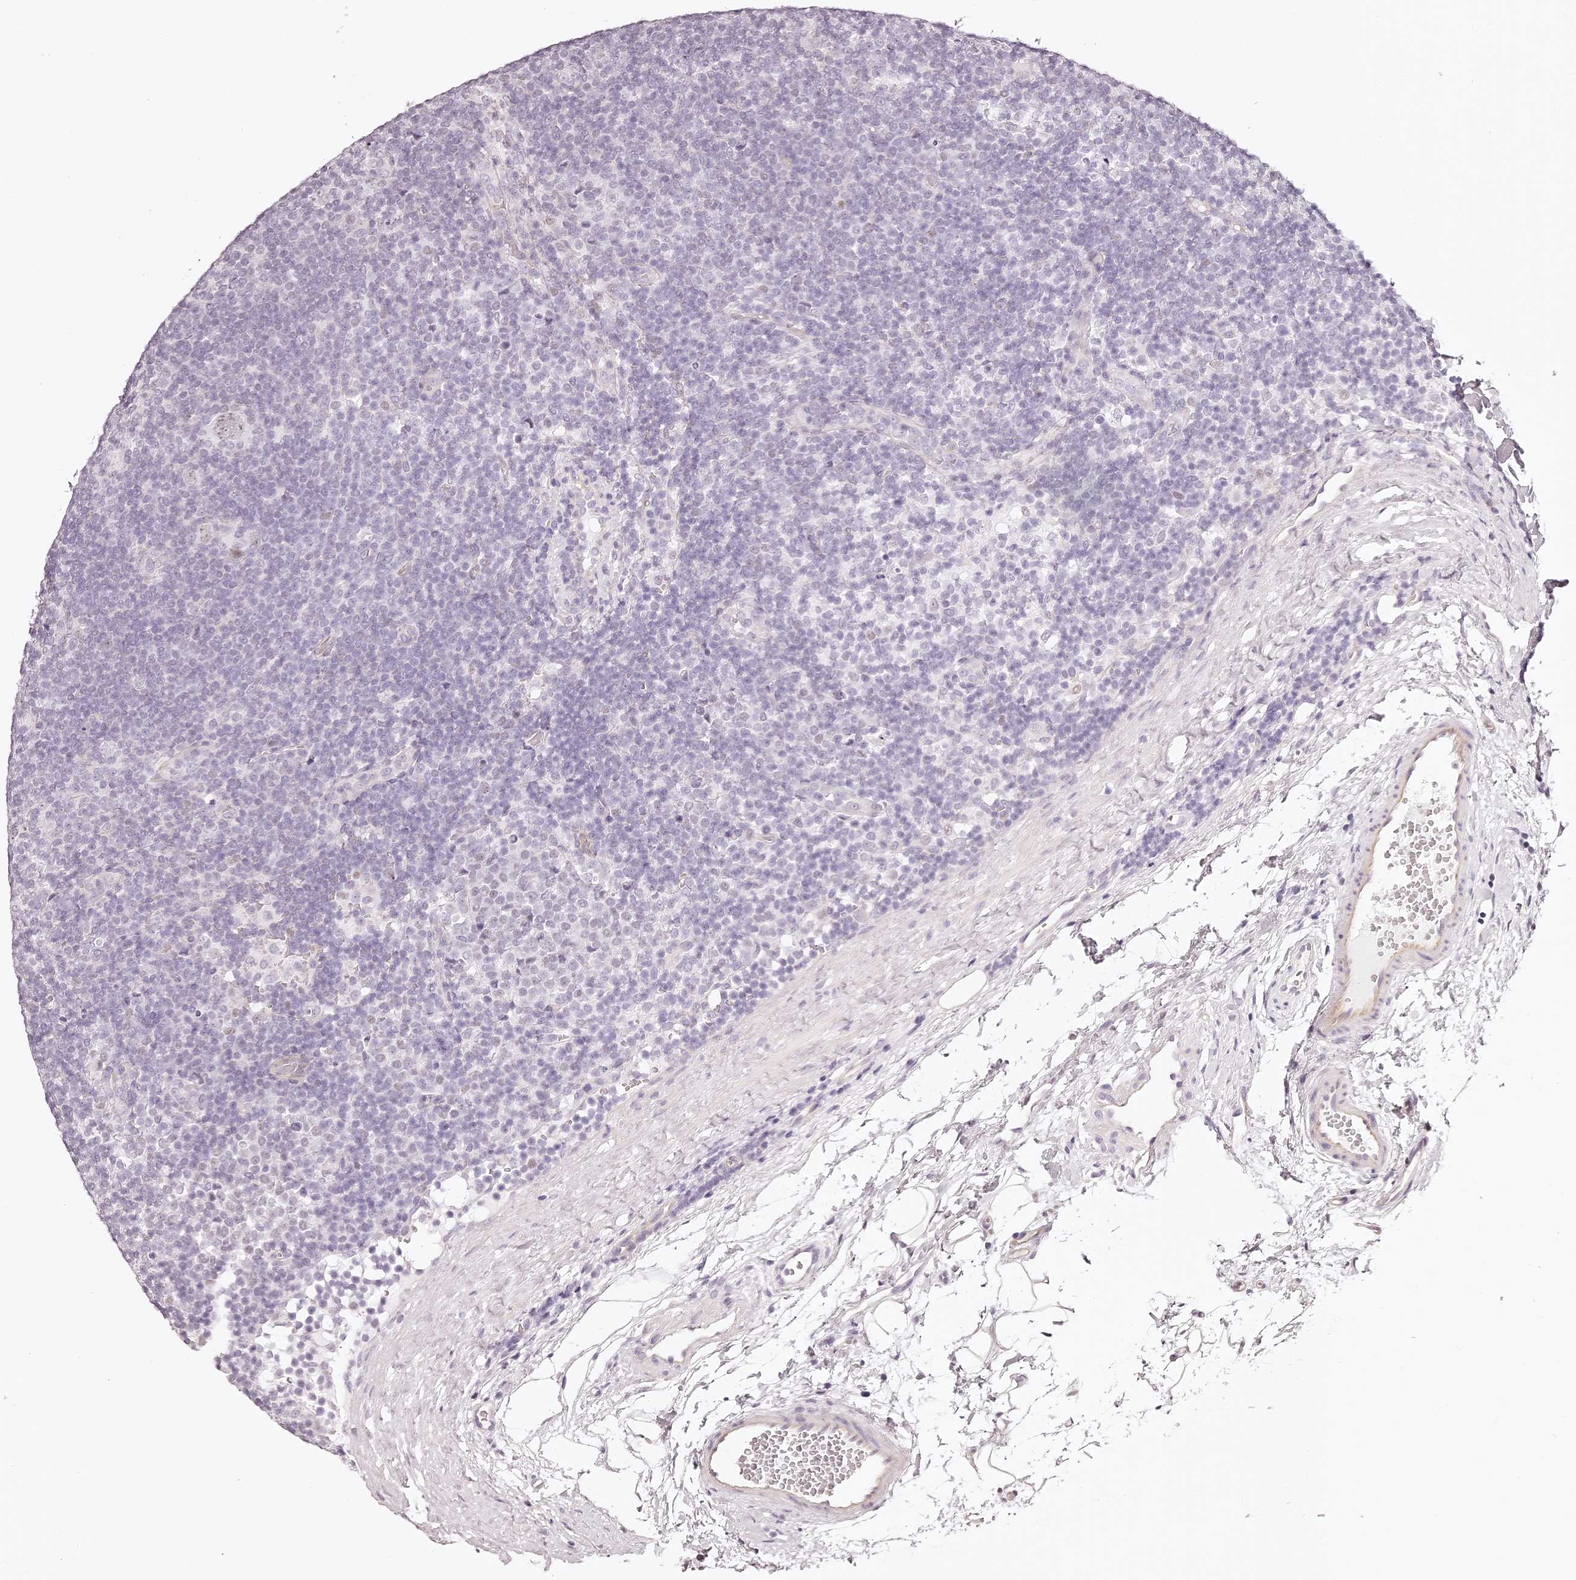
{"staining": {"intensity": "negative", "quantity": "none", "location": "none"}, "tissue": "lymphoma", "cell_type": "Tumor cells", "image_type": "cancer", "snomed": [{"axis": "morphology", "description": "Hodgkin's disease, NOS"}, {"axis": "topography", "description": "Lymph node"}], "caption": "Hodgkin's disease was stained to show a protein in brown. There is no significant staining in tumor cells.", "gene": "ELAPOR1", "patient": {"sex": "female", "age": 57}}